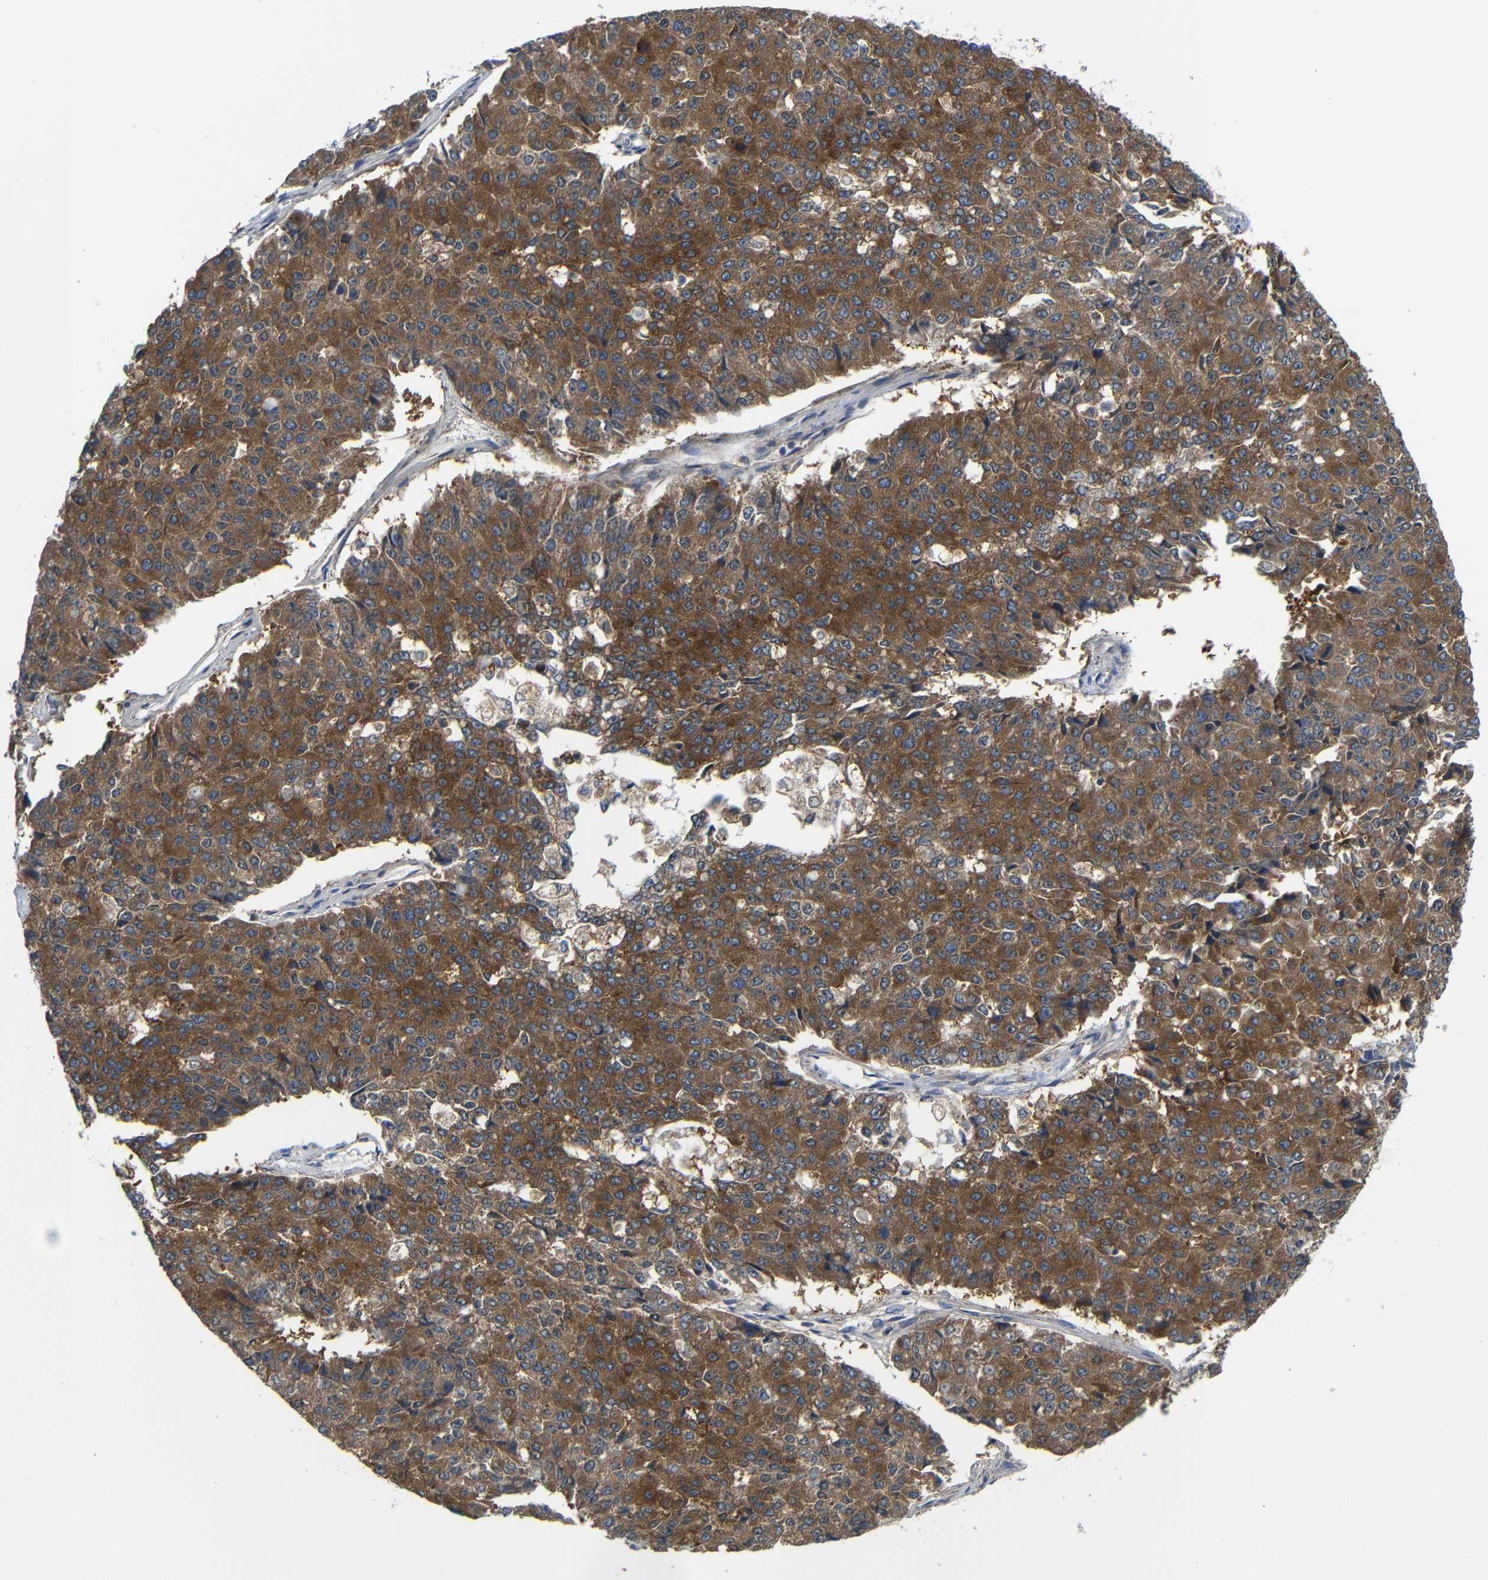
{"staining": {"intensity": "strong", "quantity": ">75%", "location": "cytoplasmic/membranous"}, "tissue": "pancreatic cancer", "cell_type": "Tumor cells", "image_type": "cancer", "snomed": [{"axis": "morphology", "description": "Adenocarcinoma, NOS"}, {"axis": "topography", "description": "Pancreas"}], "caption": "The immunohistochemical stain highlights strong cytoplasmic/membranous positivity in tumor cells of pancreatic cancer tissue.", "gene": "DDRGK1", "patient": {"sex": "male", "age": 50}}